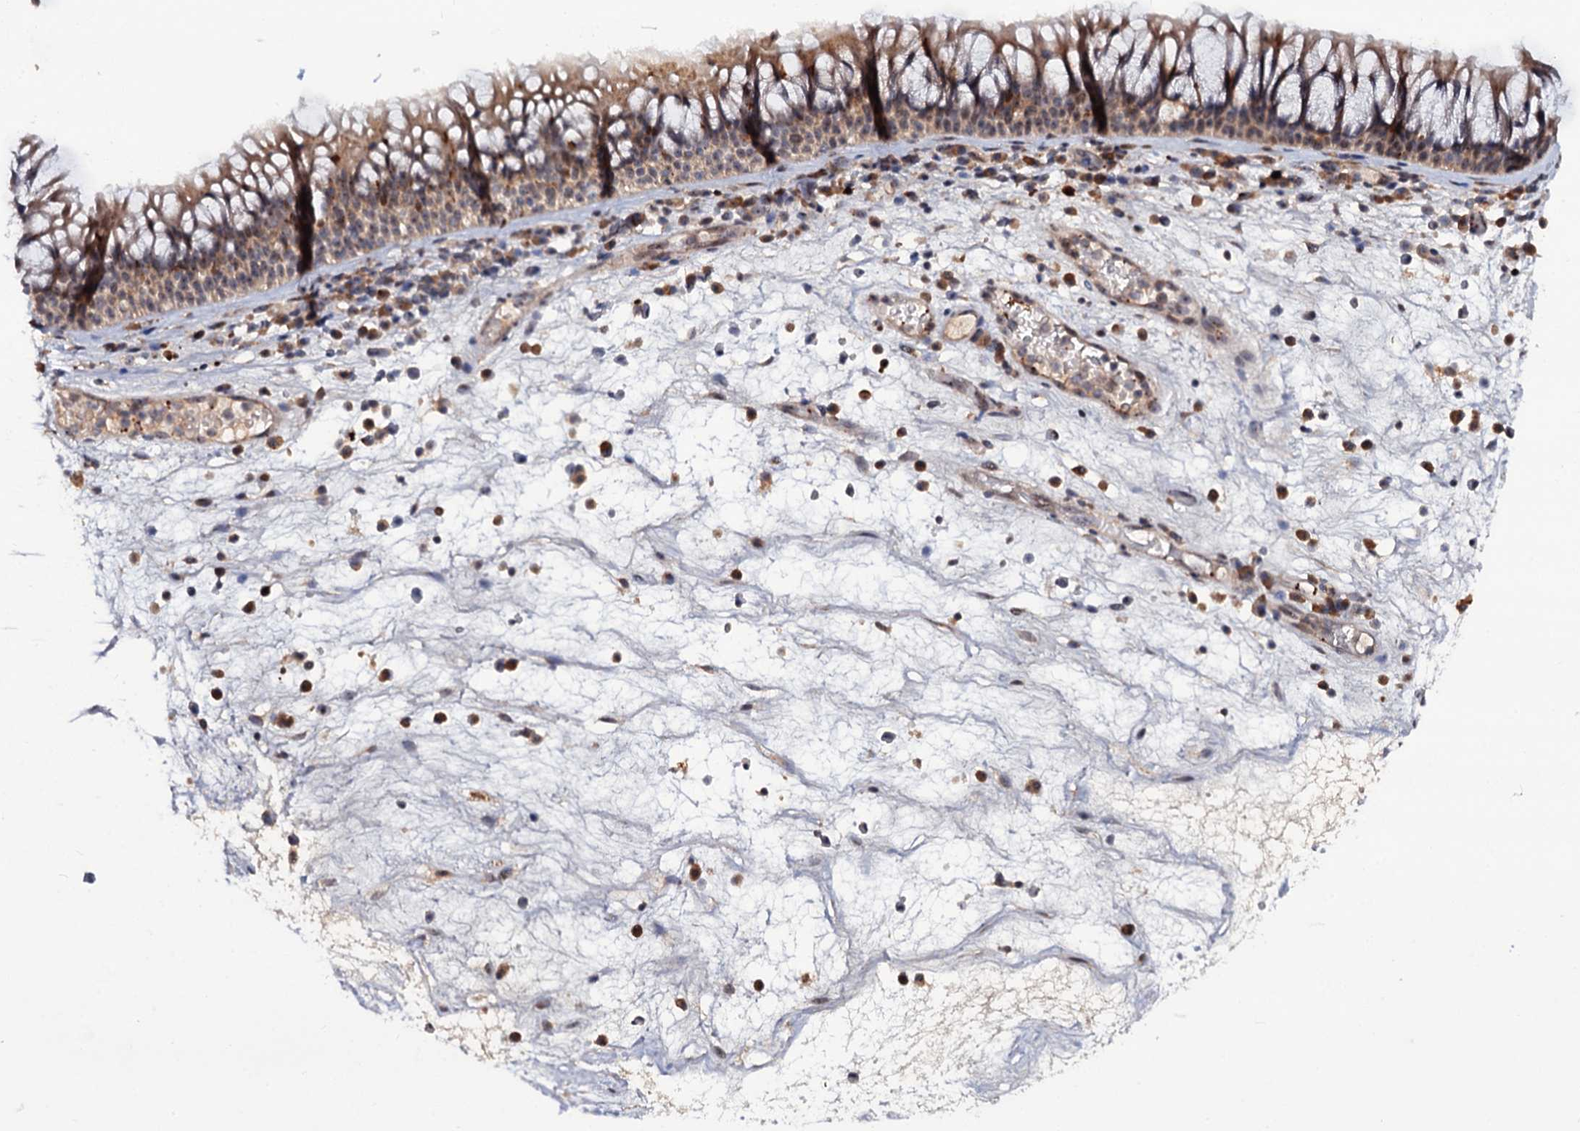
{"staining": {"intensity": "weak", "quantity": "25%-75%", "location": "cytoplasmic/membranous"}, "tissue": "nasopharynx", "cell_type": "Respiratory epithelial cells", "image_type": "normal", "snomed": [{"axis": "morphology", "description": "Normal tissue, NOS"}, {"axis": "morphology", "description": "Inflammation, NOS"}, {"axis": "morphology", "description": "Malignant melanoma, Metastatic site"}, {"axis": "topography", "description": "Nasopharynx"}], "caption": "IHC of benign human nasopharynx exhibits low levels of weak cytoplasmic/membranous positivity in approximately 25%-75% of respiratory epithelial cells.", "gene": "LRRC63", "patient": {"sex": "male", "age": 70}}